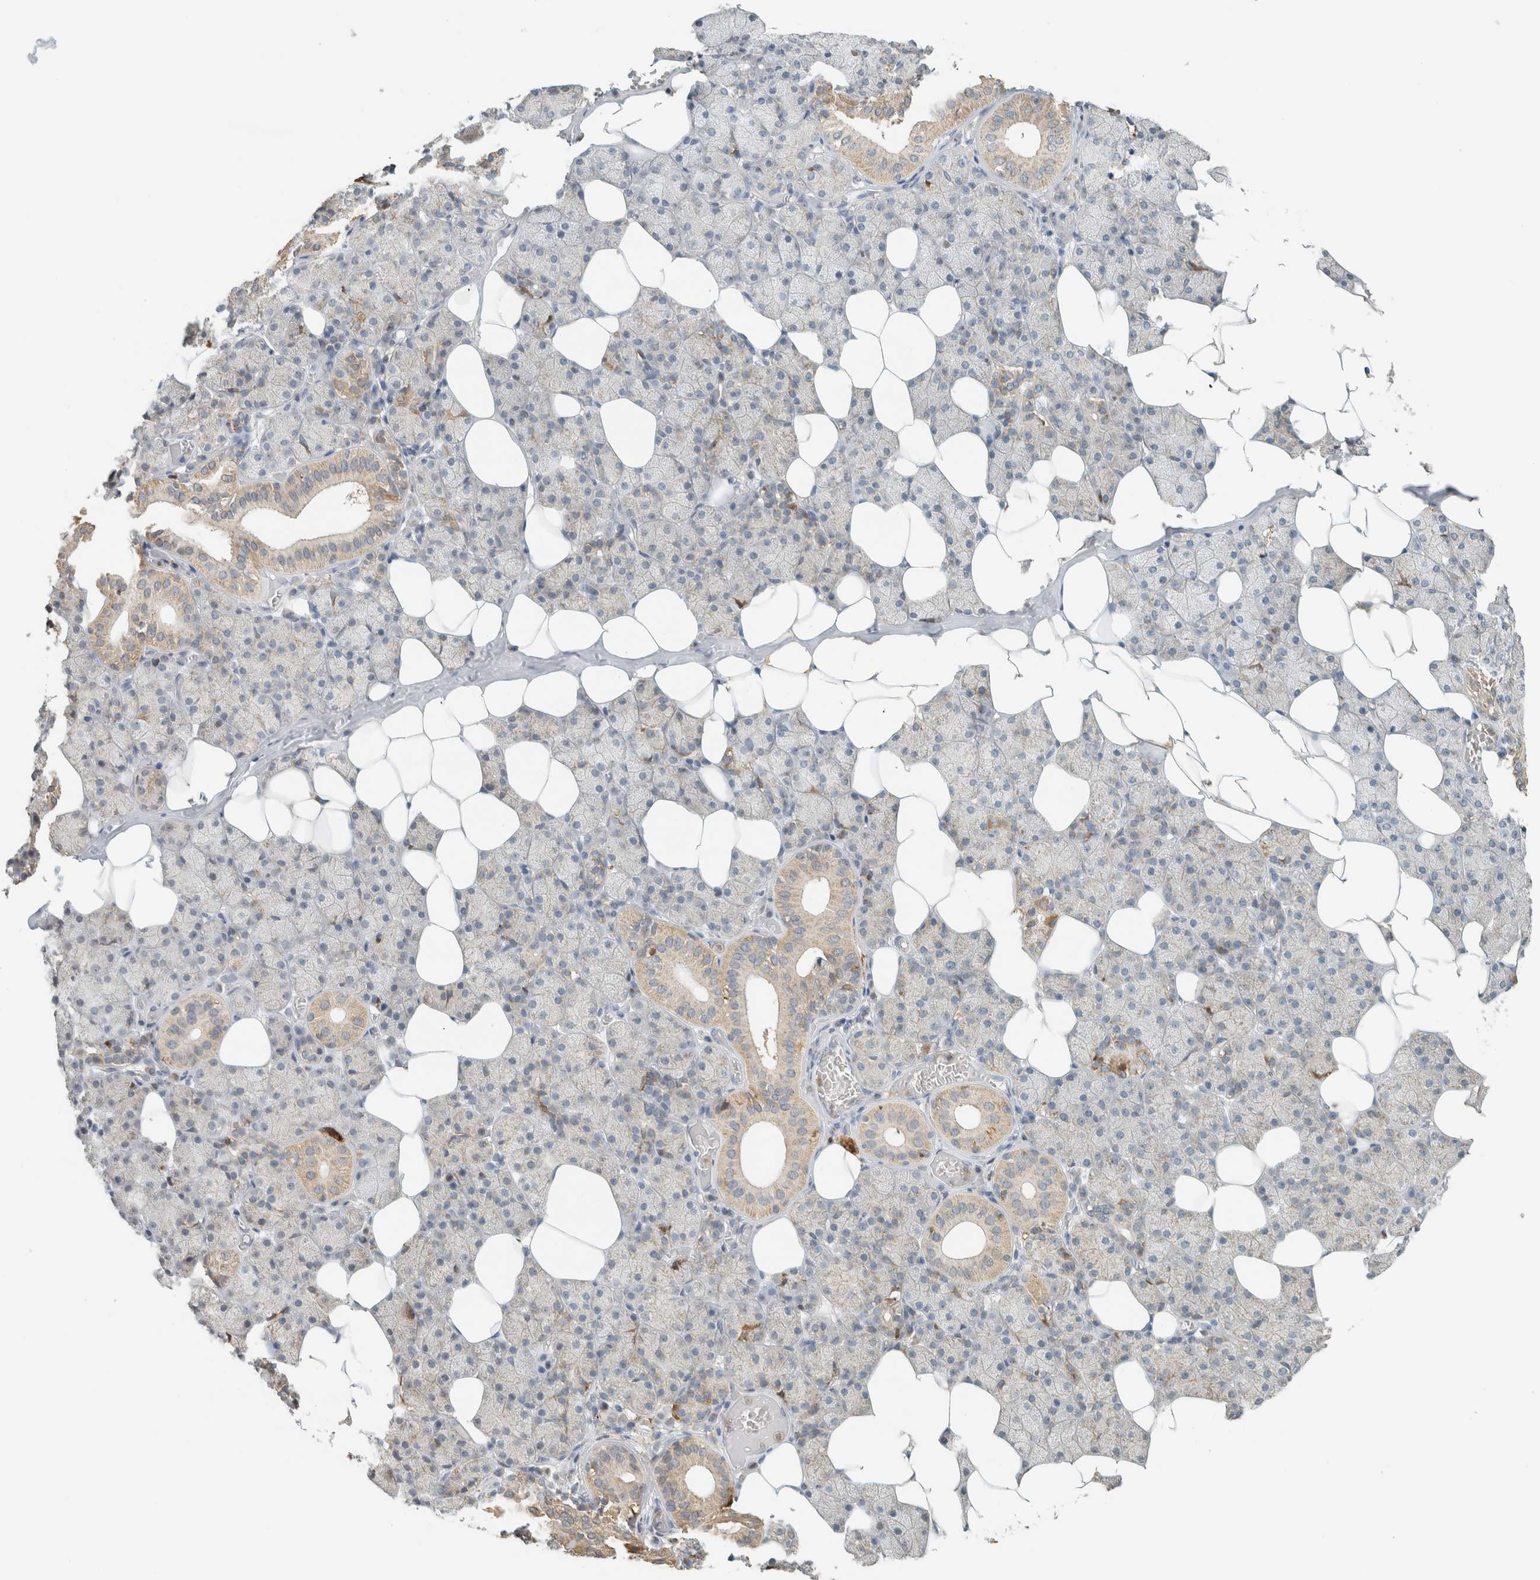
{"staining": {"intensity": "weak", "quantity": "<25%", "location": "cytoplasmic/membranous"}, "tissue": "salivary gland", "cell_type": "Glandular cells", "image_type": "normal", "snomed": [{"axis": "morphology", "description": "Normal tissue, NOS"}, {"axis": "topography", "description": "Salivary gland"}], "caption": "Image shows no significant protein staining in glandular cells of unremarkable salivary gland.", "gene": "CAPG", "patient": {"sex": "female", "age": 33}}